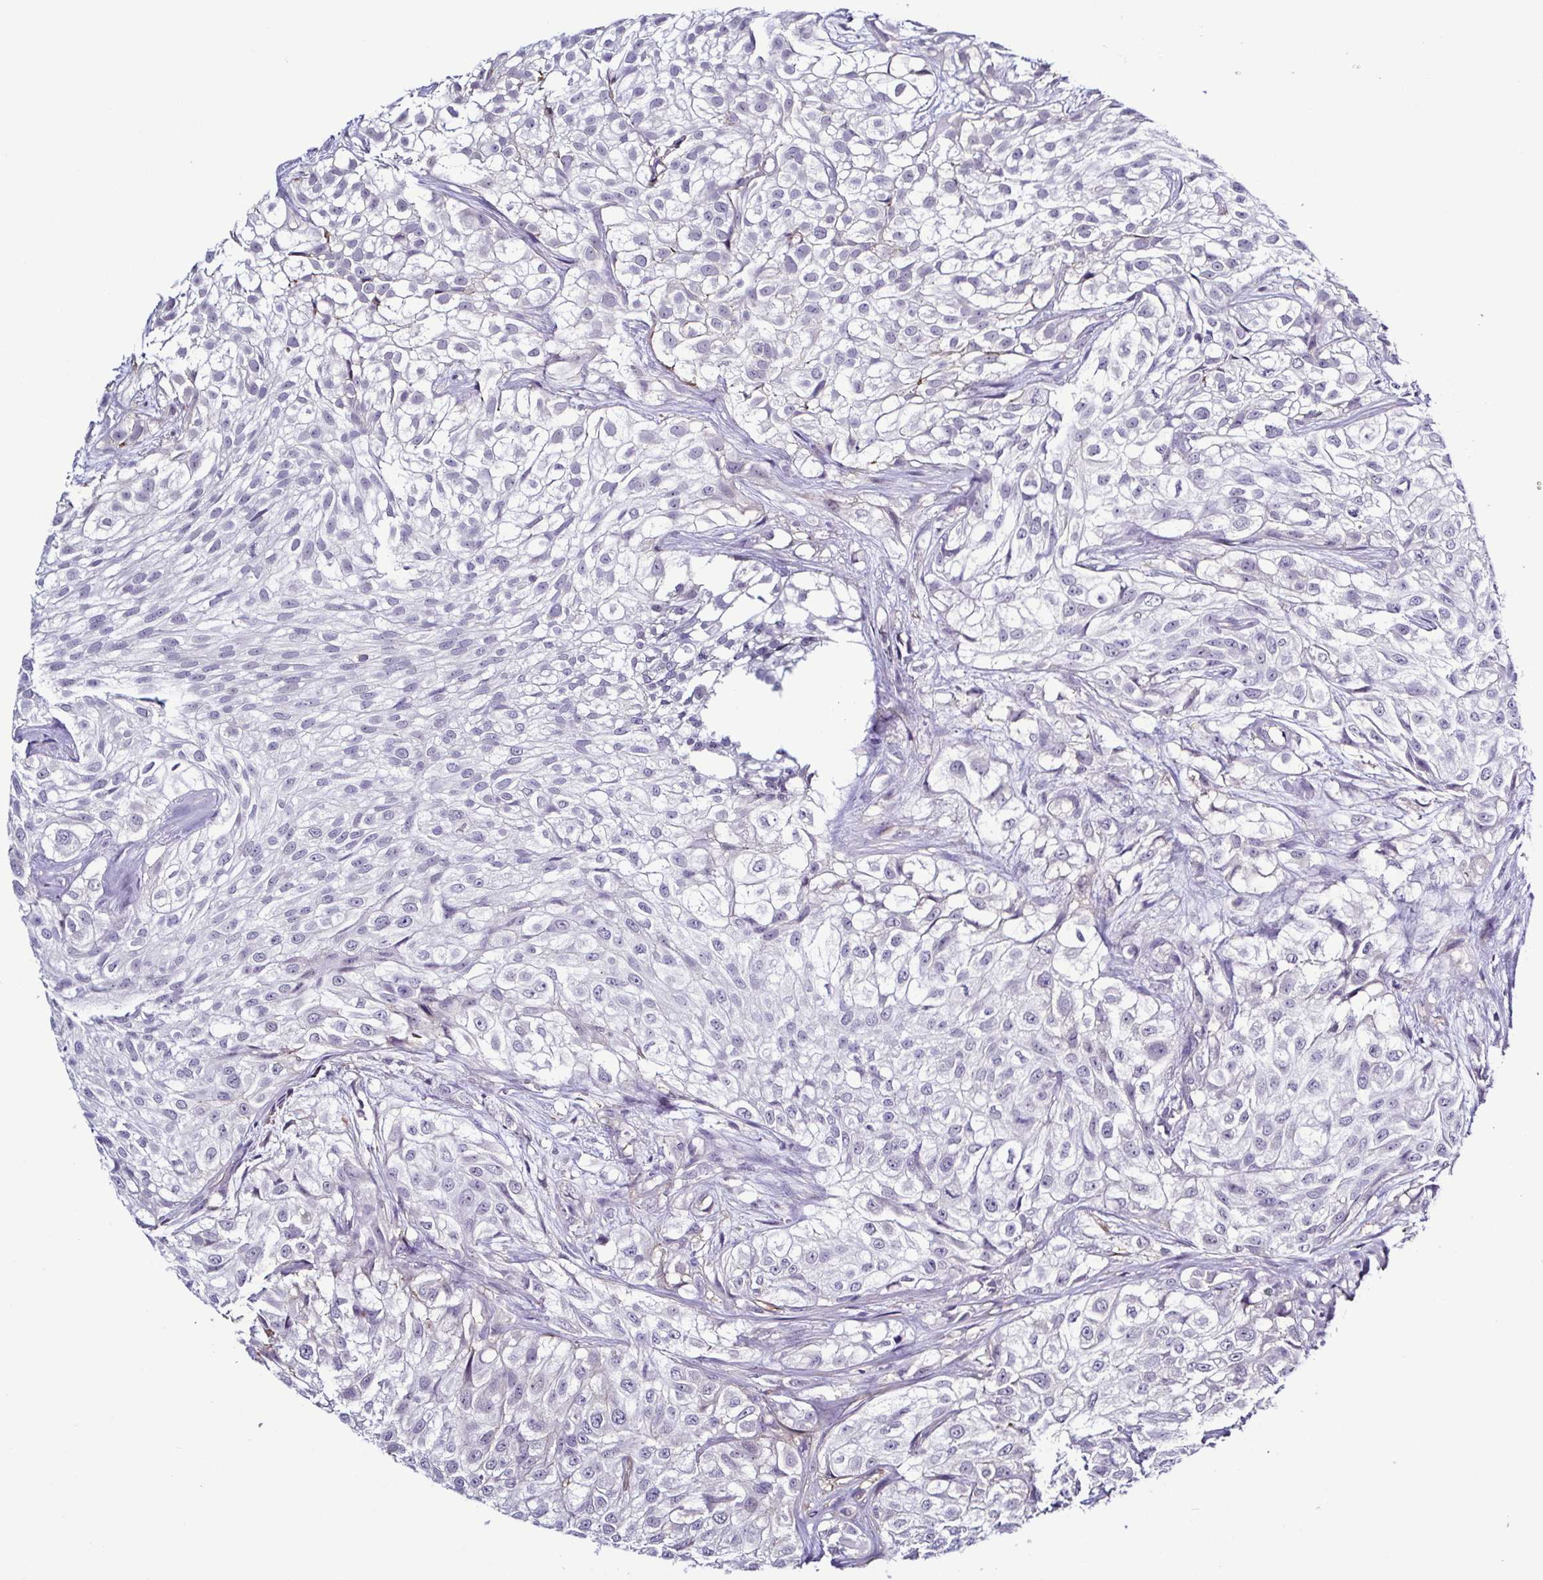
{"staining": {"intensity": "negative", "quantity": "none", "location": "none"}, "tissue": "urothelial cancer", "cell_type": "Tumor cells", "image_type": "cancer", "snomed": [{"axis": "morphology", "description": "Urothelial carcinoma, High grade"}, {"axis": "topography", "description": "Urinary bladder"}], "caption": "Image shows no protein positivity in tumor cells of urothelial cancer tissue.", "gene": "TNNT2", "patient": {"sex": "male", "age": 56}}